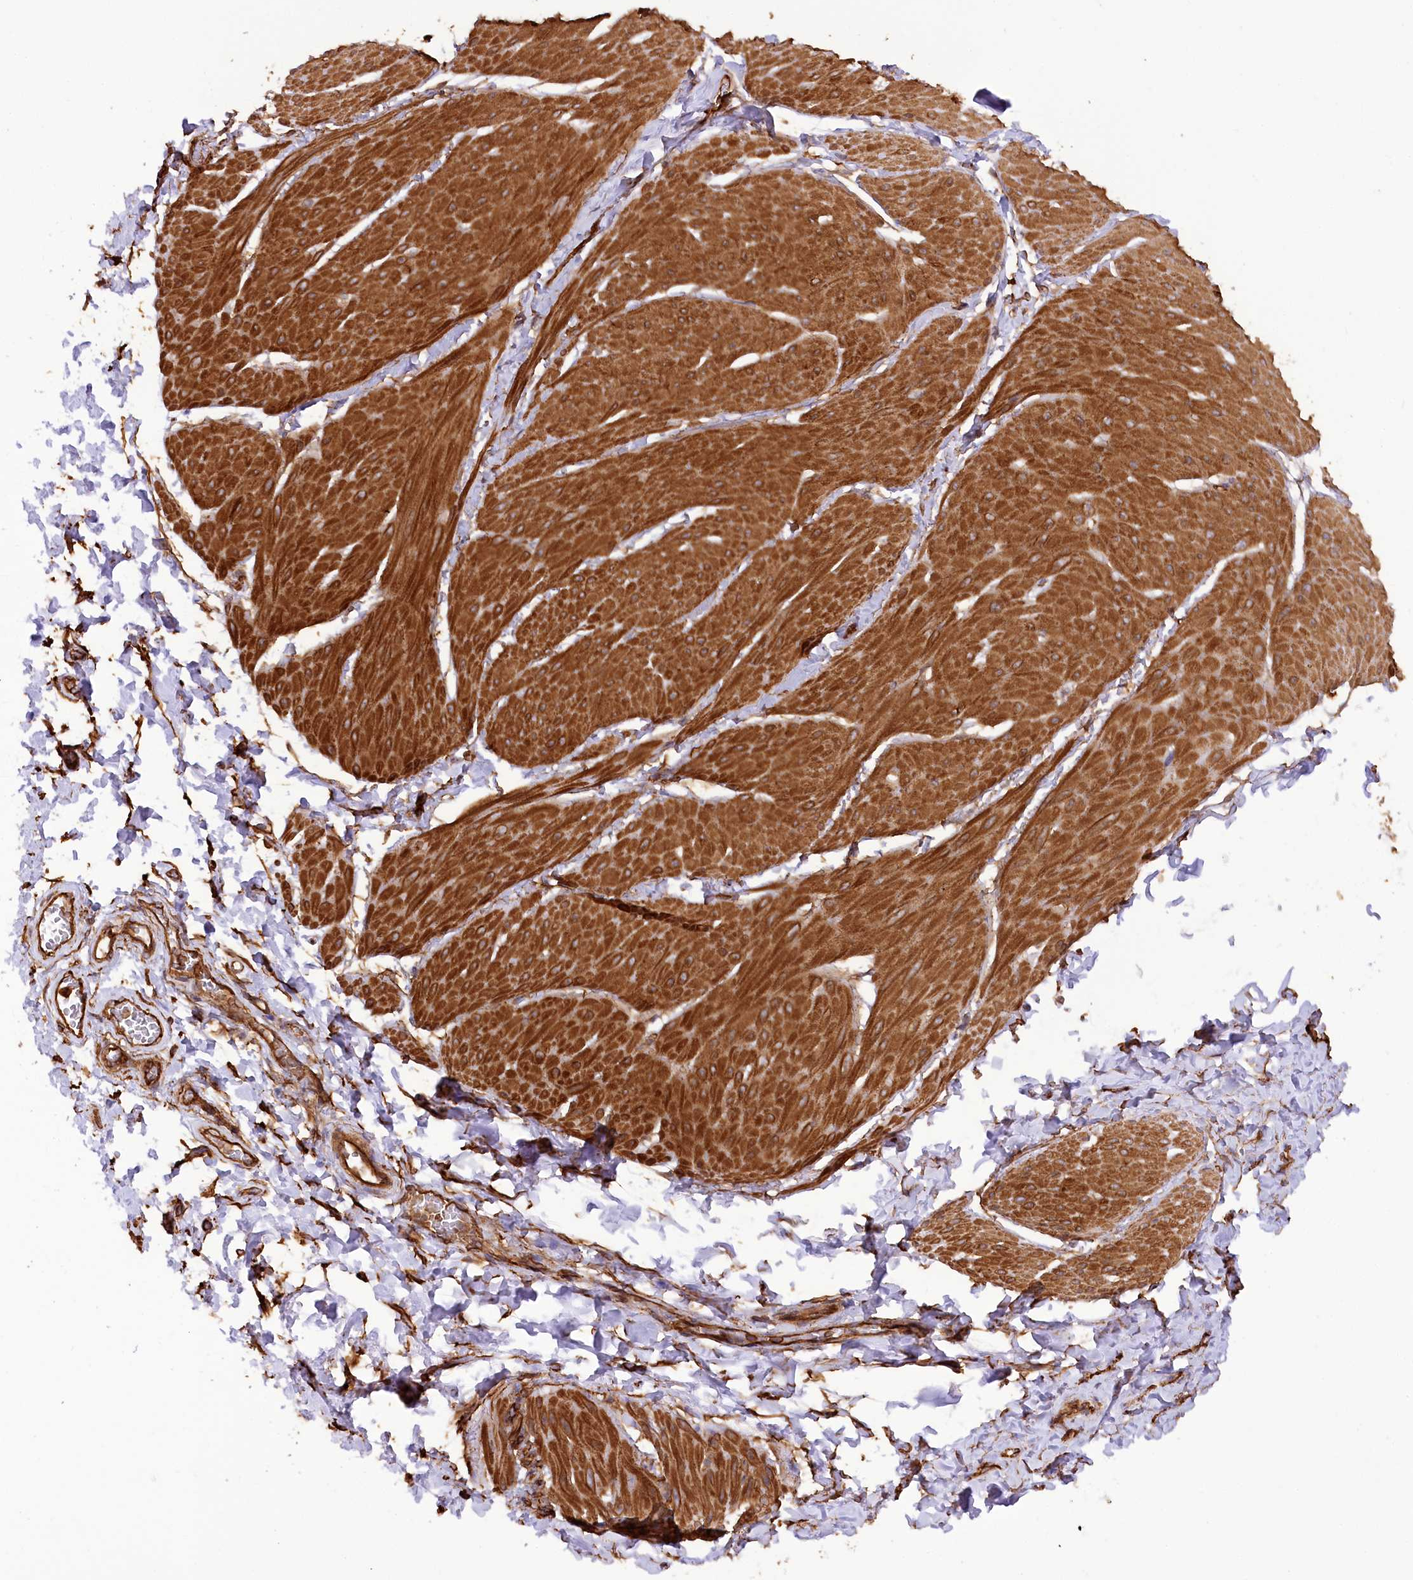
{"staining": {"intensity": "strong", "quantity": ">75%", "location": "cytoplasmic/membranous"}, "tissue": "smooth muscle", "cell_type": "Smooth muscle cells", "image_type": "normal", "snomed": [{"axis": "morphology", "description": "Urothelial carcinoma, High grade"}, {"axis": "topography", "description": "Urinary bladder"}], "caption": "IHC (DAB) staining of normal smooth muscle shows strong cytoplasmic/membranous protein expression in approximately >75% of smooth muscle cells.", "gene": "SYNPO2", "patient": {"sex": "male", "age": 46}}